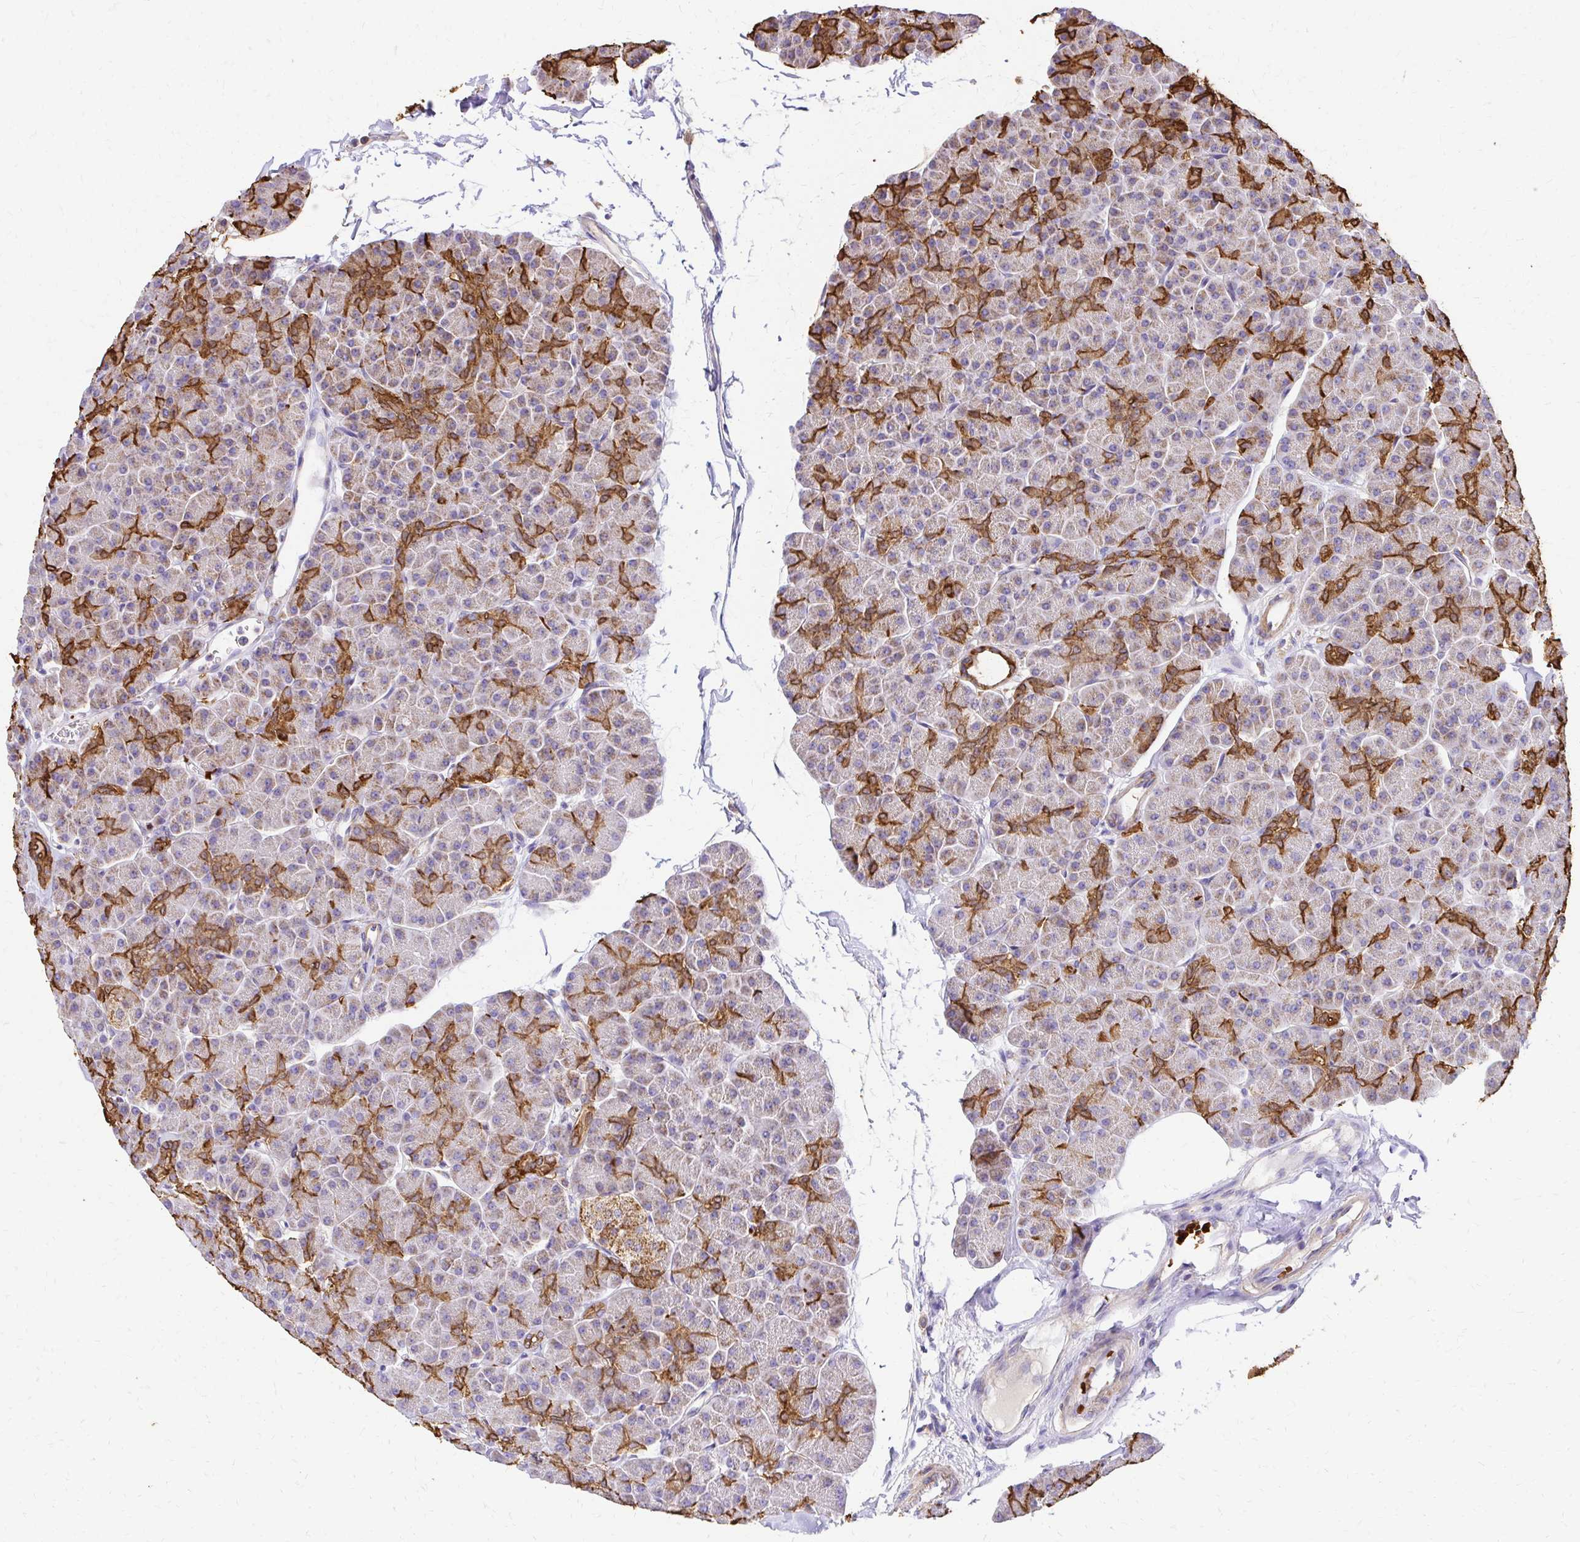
{"staining": {"intensity": "strong", "quantity": "25%-75%", "location": "cytoplasmic/membranous"}, "tissue": "pancreas", "cell_type": "Exocrine glandular cells", "image_type": "normal", "snomed": [{"axis": "morphology", "description": "Normal tissue, NOS"}, {"axis": "topography", "description": "Pancreas"}, {"axis": "topography", "description": "Peripheral nerve tissue"}], "caption": "Exocrine glandular cells display strong cytoplasmic/membranous expression in about 25%-75% of cells in benign pancreas.", "gene": "MRPL13", "patient": {"sex": "male", "age": 54}}